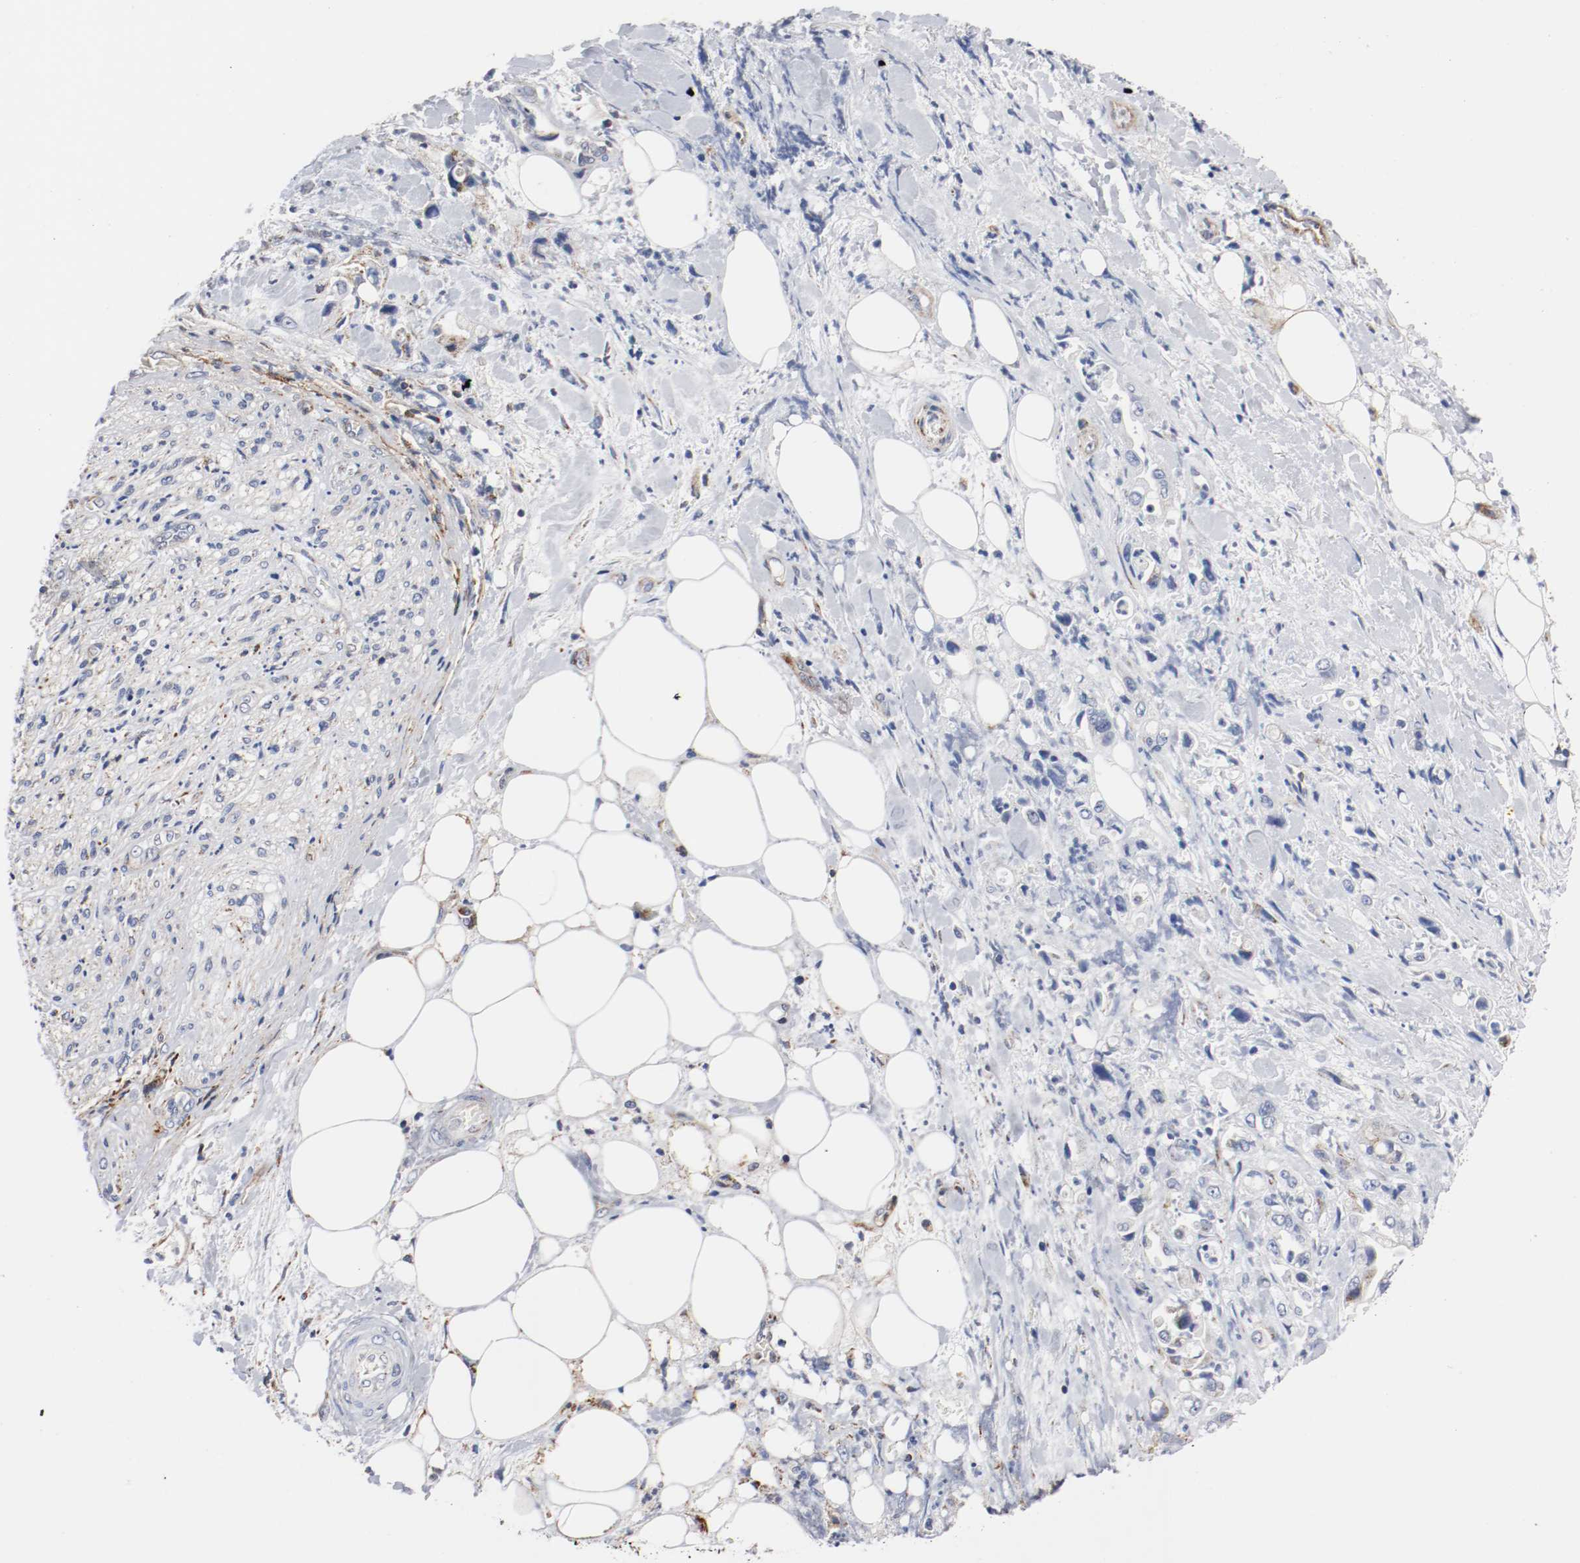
{"staining": {"intensity": "moderate", "quantity": "25%-75%", "location": "cytoplasmic/membranous"}, "tissue": "pancreatic cancer", "cell_type": "Tumor cells", "image_type": "cancer", "snomed": [{"axis": "morphology", "description": "Adenocarcinoma, NOS"}, {"axis": "topography", "description": "Pancreas"}], "caption": "The image shows a brown stain indicating the presence of a protein in the cytoplasmic/membranous of tumor cells in adenocarcinoma (pancreatic).", "gene": "TUBD1", "patient": {"sex": "male", "age": 70}}